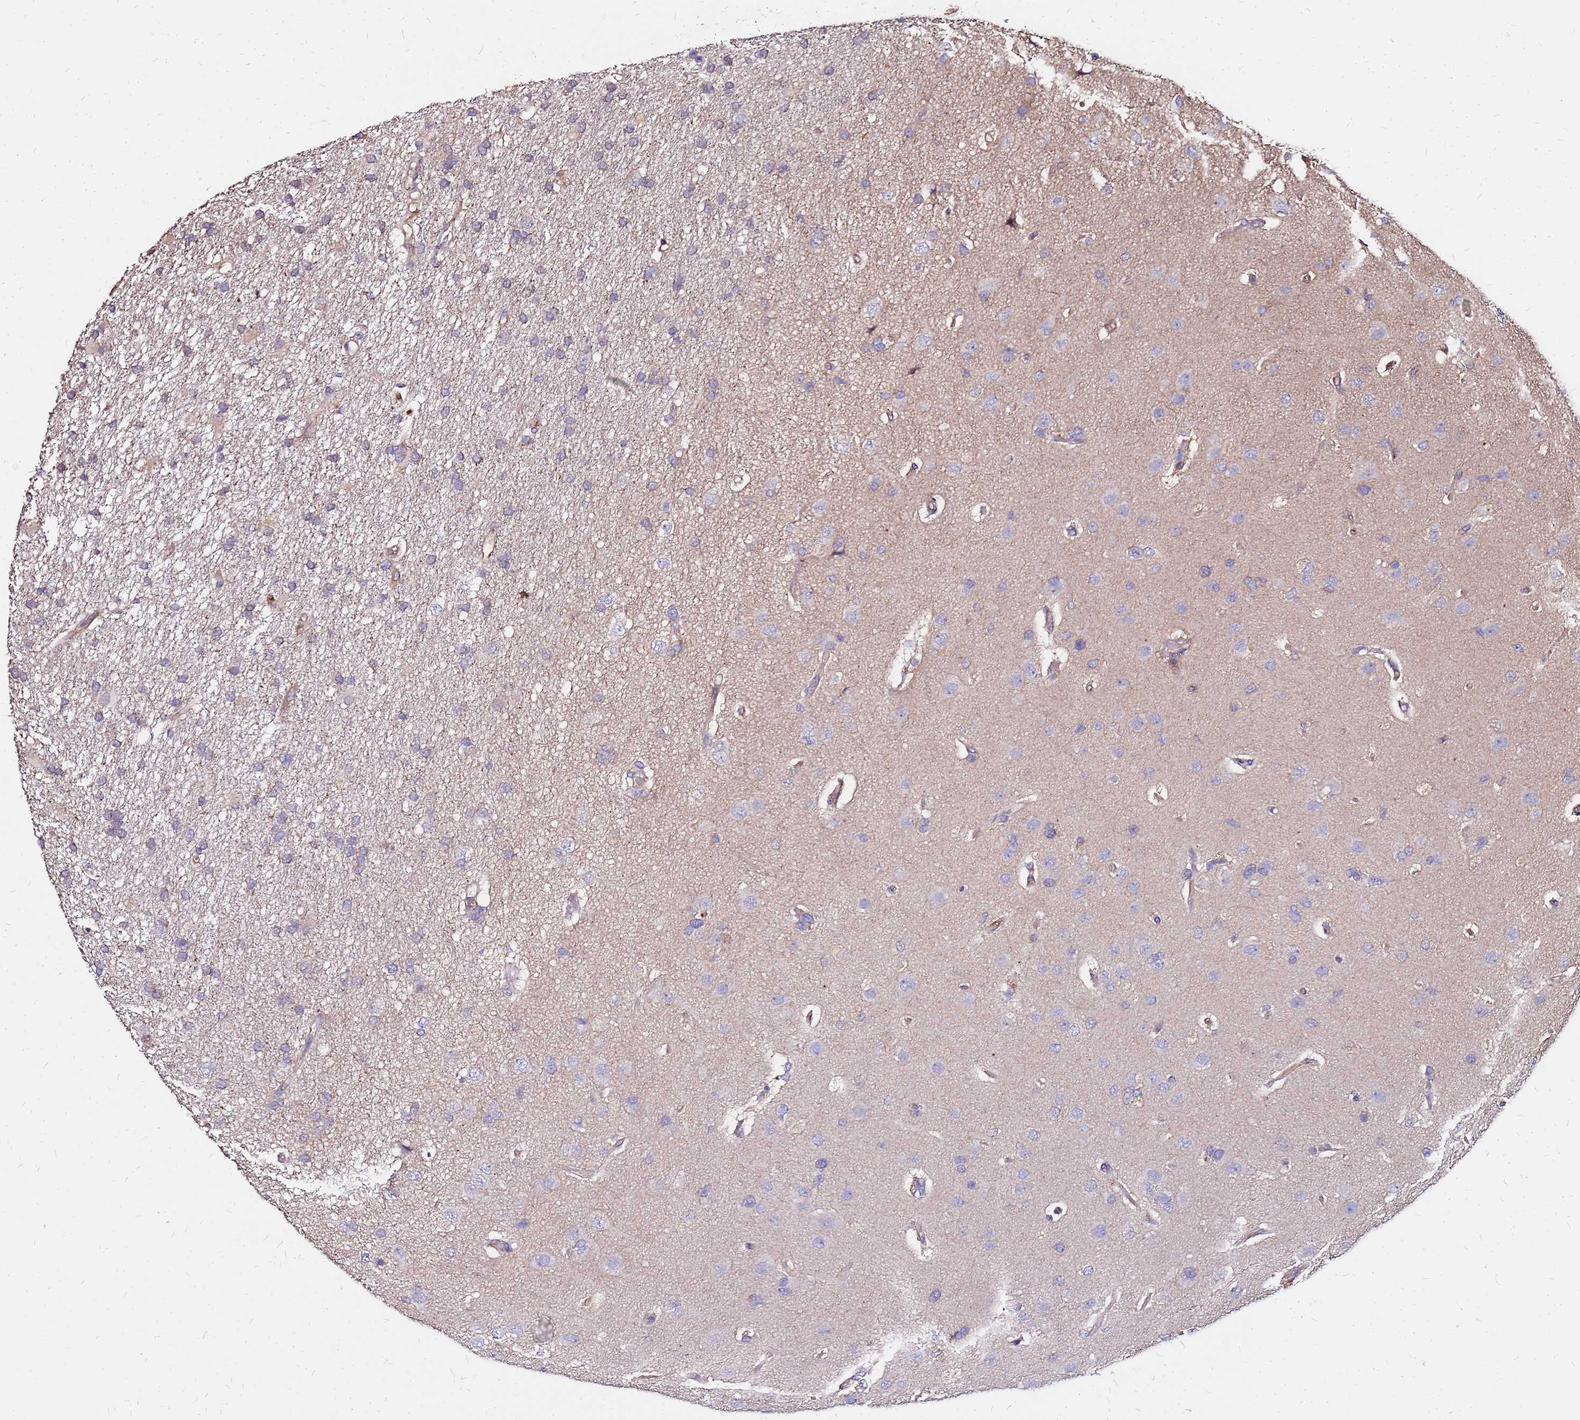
{"staining": {"intensity": "weak", "quantity": "<25%", "location": "cytoplasmic/membranous"}, "tissue": "glioma", "cell_type": "Tumor cells", "image_type": "cancer", "snomed": [{"axis": "morphology", "description": "Glioma, malignant, High grade"}, {"axis": "topography", "description": "Brain"}], "caption": "Tumor cells show no significant positivity in glioma.", "gene": "ARHGEF5", "patient": {"sex": "male", "age": 77}}